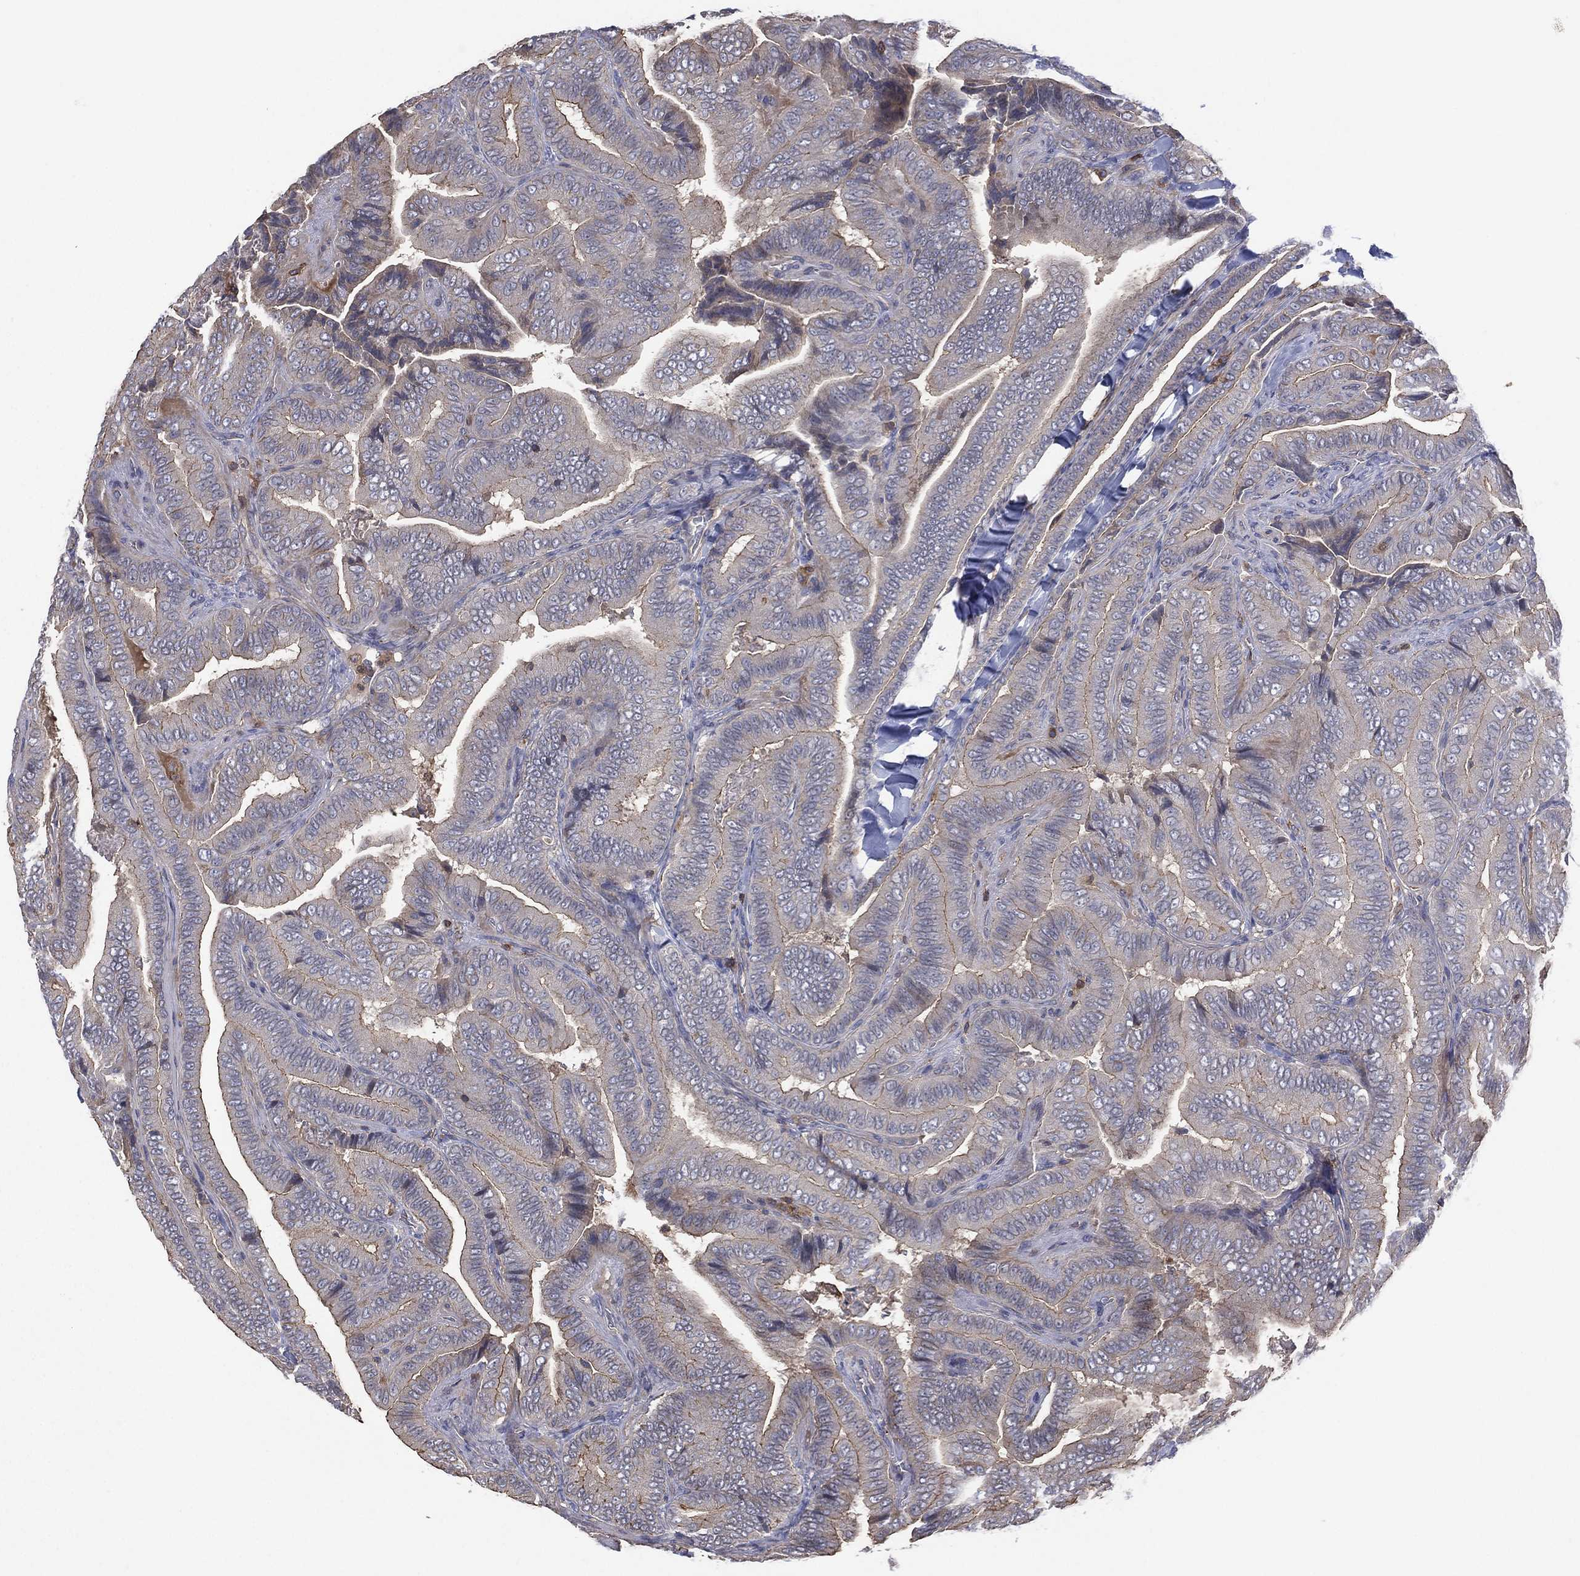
{"staining": {"intensity": "moderate", "quantity": "<25%", "location": "cytoplasmic/membranous"}, "tissue": "thyroid cancer", "cell_type": "Tumor cells", "image_type": "cancer", "snomed": [{"axis": "morphology", "description": "Papillary adenocarcinoma, NOS"}, {"axis": "topography", "description": "Thyroid gland"}], "caption": "Immunohistochemistry (IHC) of human thyroid cancer (papillary adenocarcinoma) demonstrates low levels of moderate cytoplasmic/membranous staining in about <25% of tumor cells.", "gene": "DOCK8", "patient": {"sex": "male", "age": 61}}